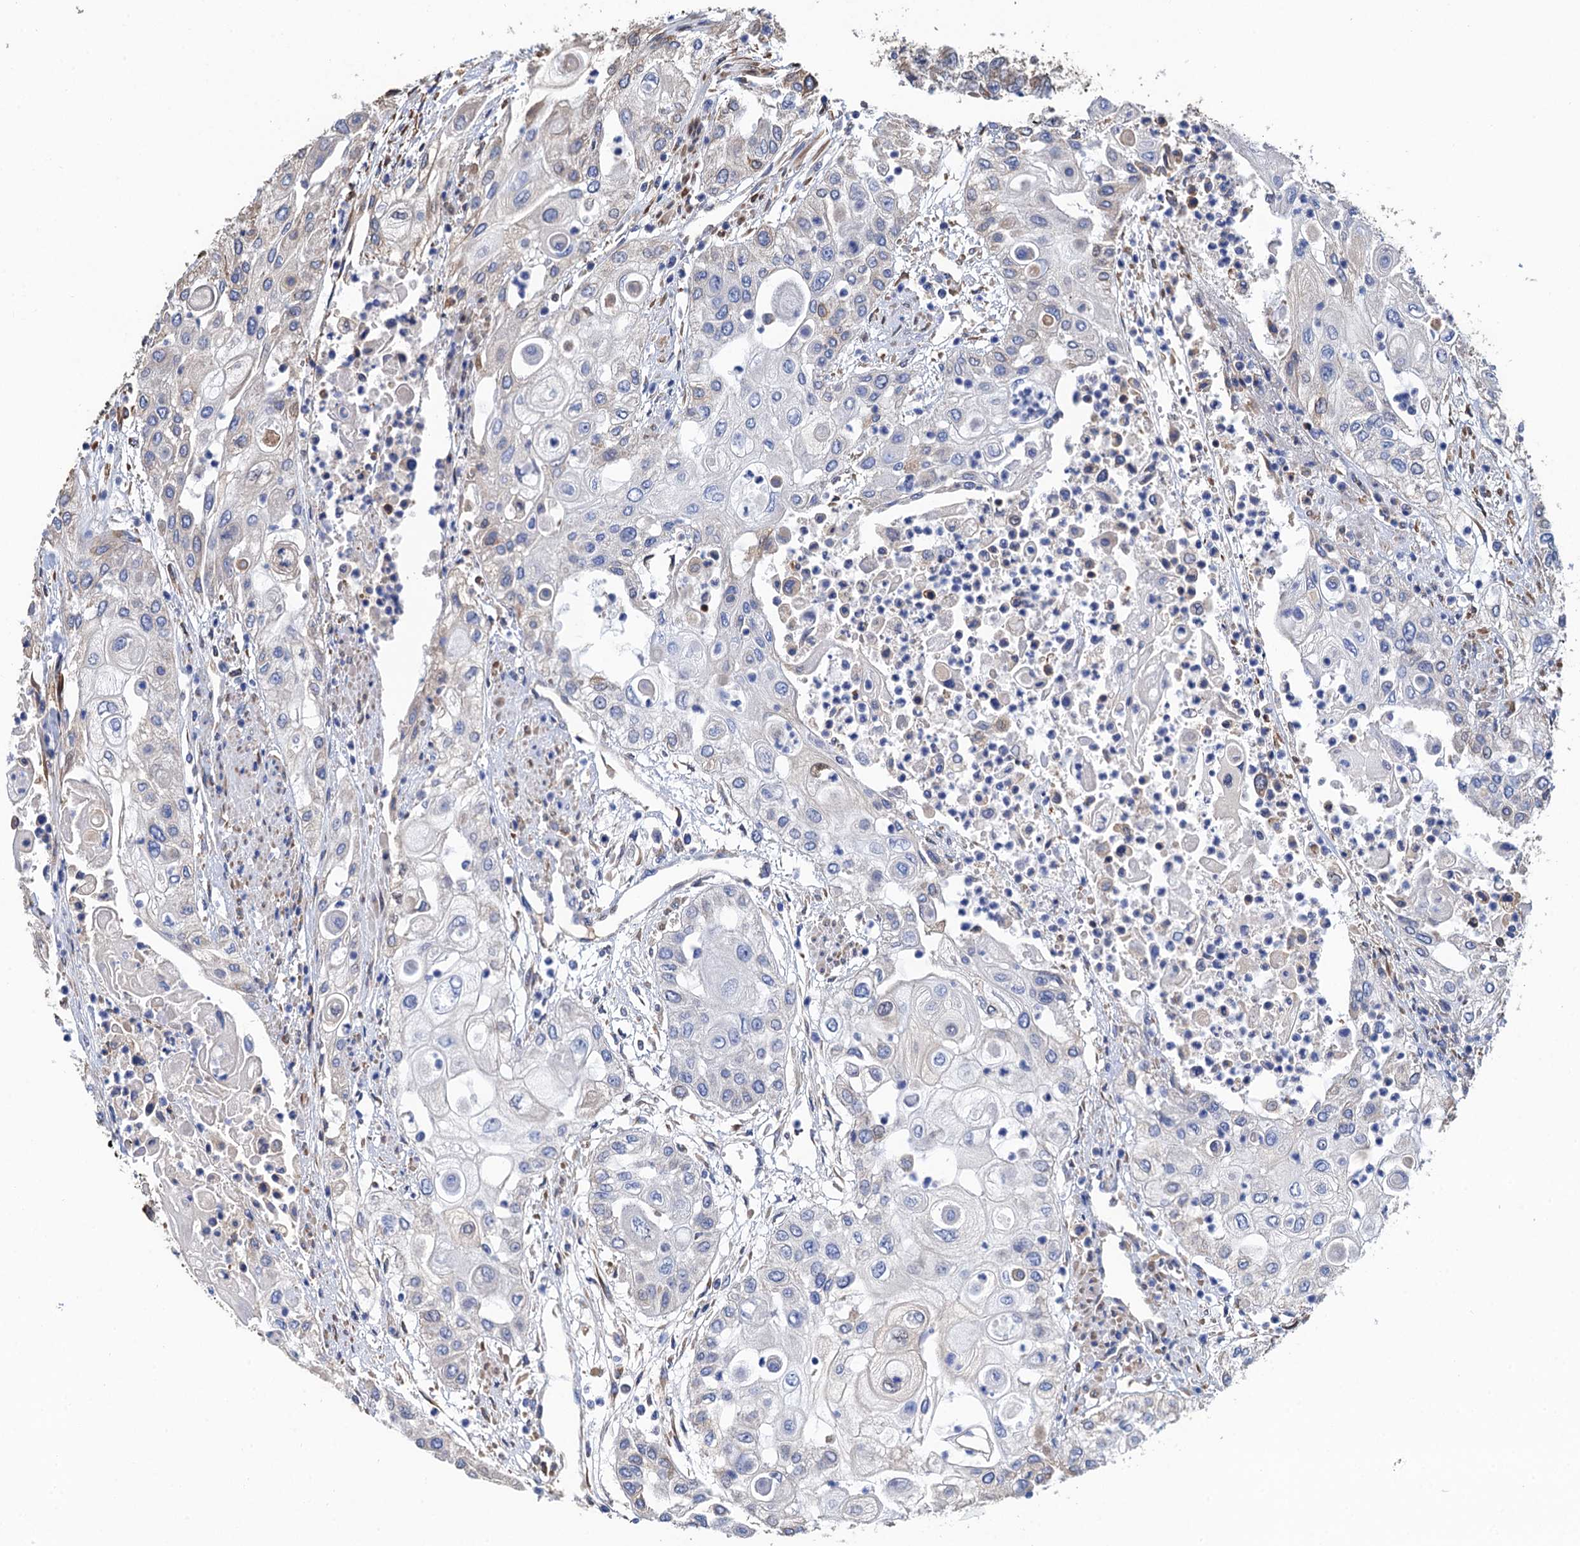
{"staining": {"intensity": "negative", "quantity": "none", "location": "none"}, "tissue": "urothelial cancer", "cell_type": "Tumor cells", "image_type": "cancer", "snomed": [{"axis": "morphology", "description": "Urothelial carcinoma, High grade"}, {"axis": "topography", "description": "Urinary bladder"}], "caption": "Urothelial carcinoma (high-grade) was stained to show a protein in brown. There is no significant expression in tumor cells.", "gene": "CNNM1", "patient": {"sex": "female", "age": 79}}